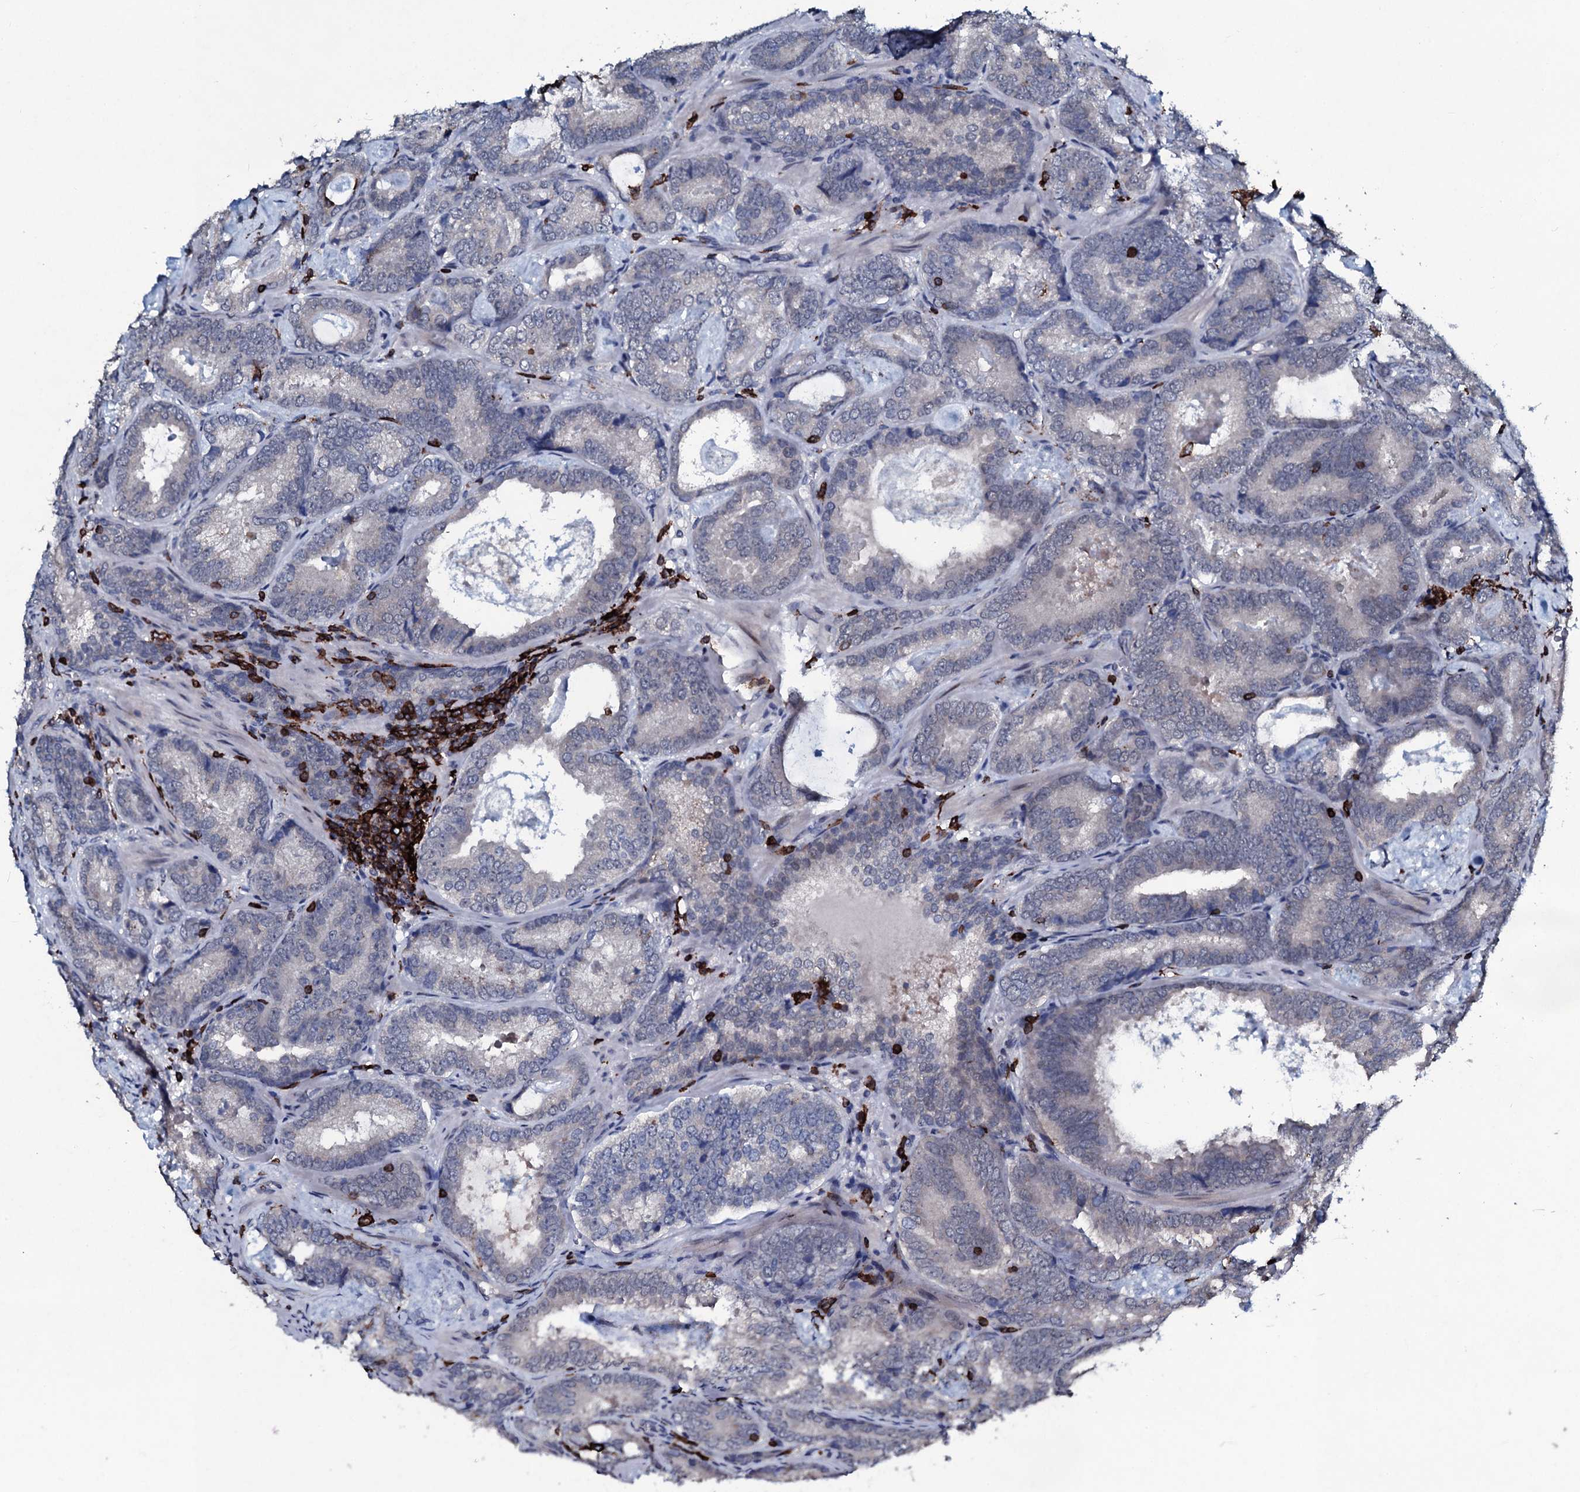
{"staining": {"intensity": "weak", "quantity": "<25%", "location": "cytoplasmic/membranous"}, "tissue": "prostate cancer", "cell_type": "Tumor cells", "image_type": "cancer", "snomed": [{"axis": "morphology", "description": "Adenocarcinoma, Low grade"}, {"axis": "topography", "description": "Prostate"}], "caption": "A photomicrograph of prostate cancer (adenocarcinoma (low-grade)) stained for a protein reveals no brown staining in tumor cells. The staining was performed using DAB to visualize the protein expression in brown, while the nuclei were stained in blue with hematoxylin (Magnification: 20x).", "gene": "OGFOD2", "patient": {"sex": "male", "age": 60}}